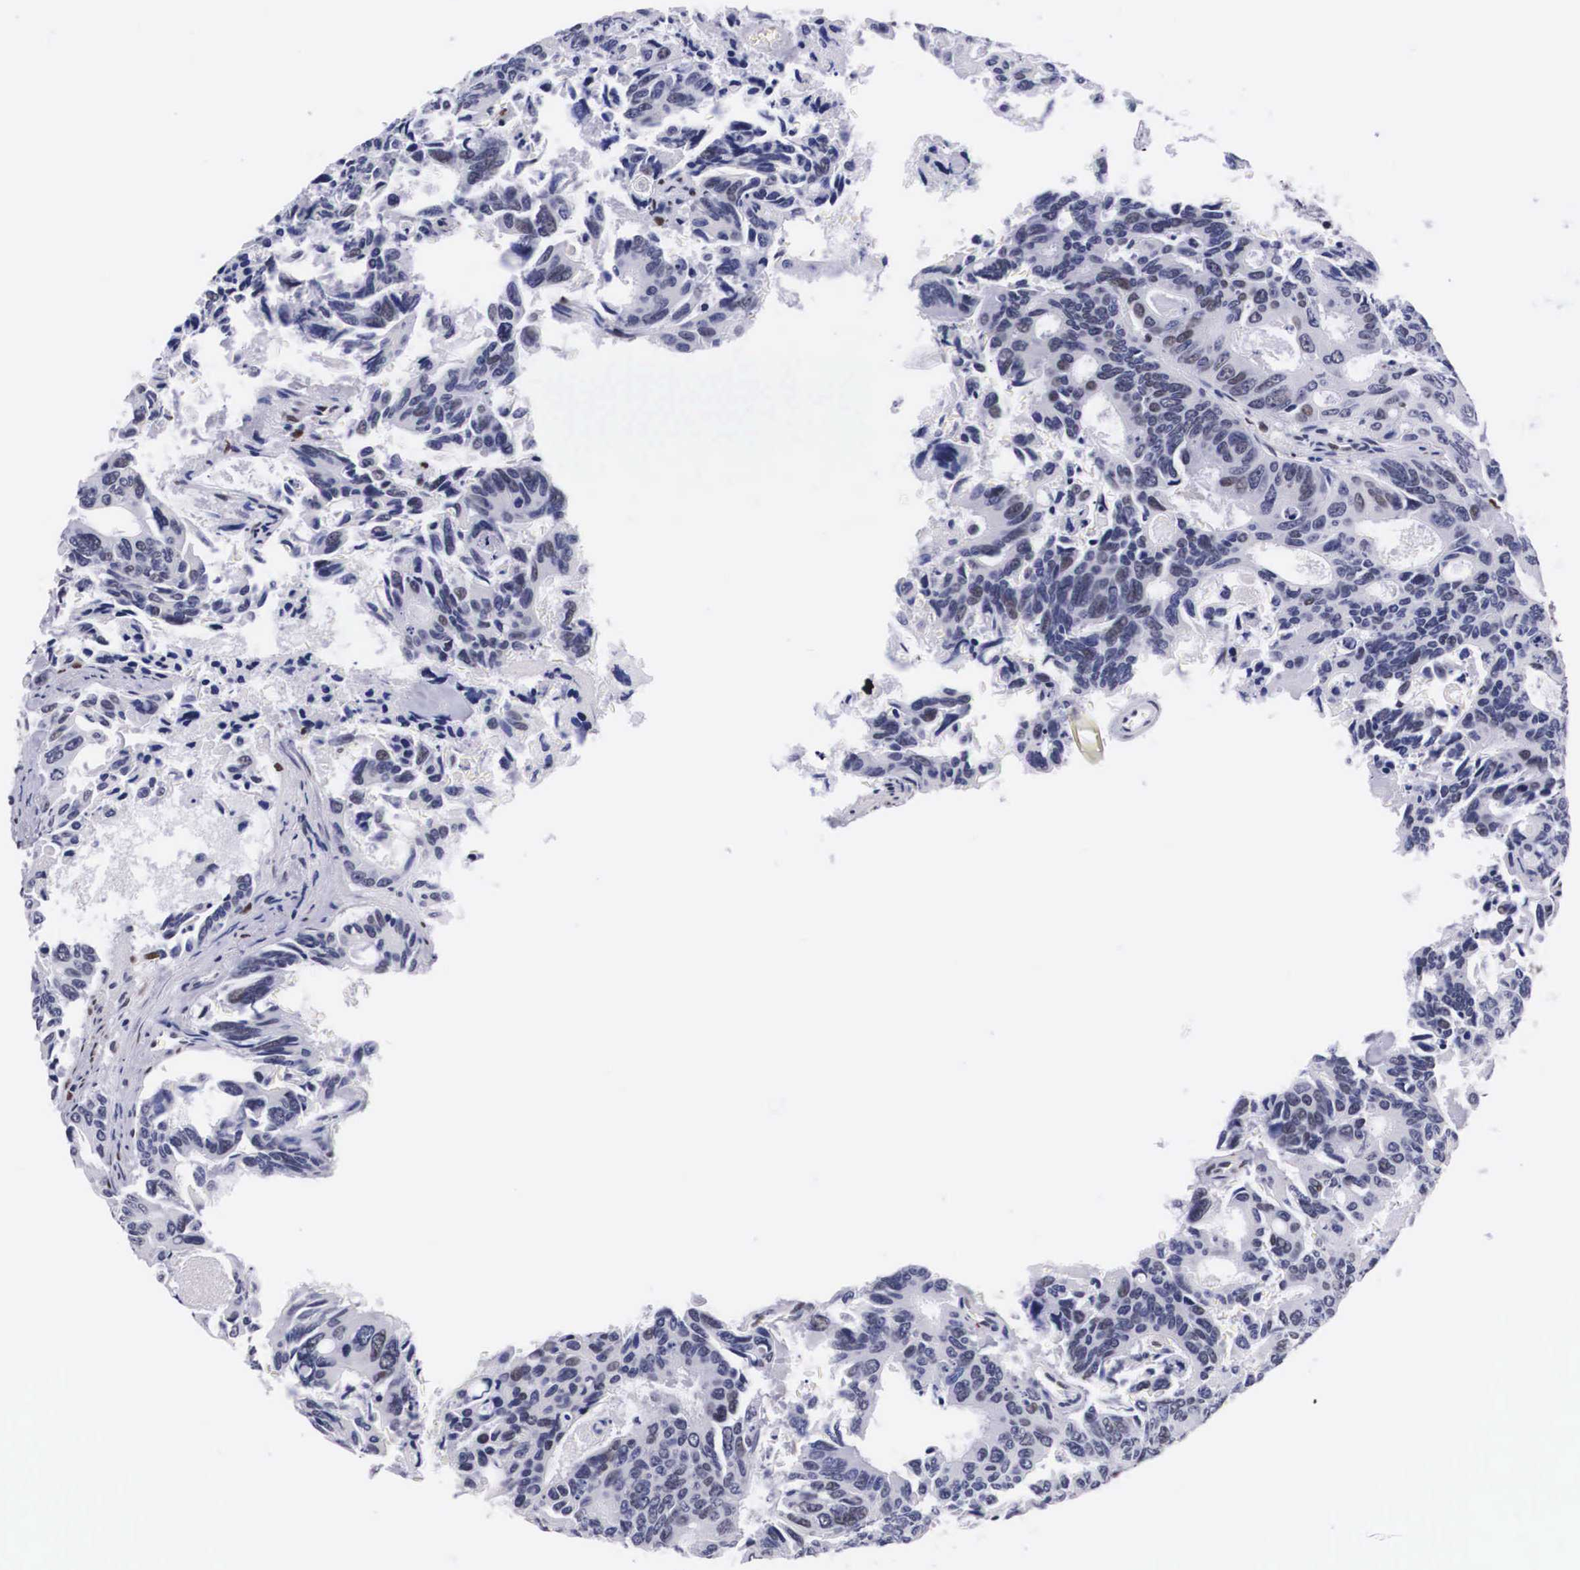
{"staining": {"intensity": "negative", "quantity": "none", "location": "none"}, "tissue": "colorectal cancer", "cell_type": "Tumor cells", "image_type": "cancer", "snomed": [{"axis": "morphology", "description": "Adenocarcinoma, NOS"}, {"axis": "topography", "description": "Rectum"}], "caption": "Tumor cells are negative for brown protein staining in colorectal adenocarcinoma.", "gene": "KHDRBS3", "patient": {"sex": "male", "age": 76}}